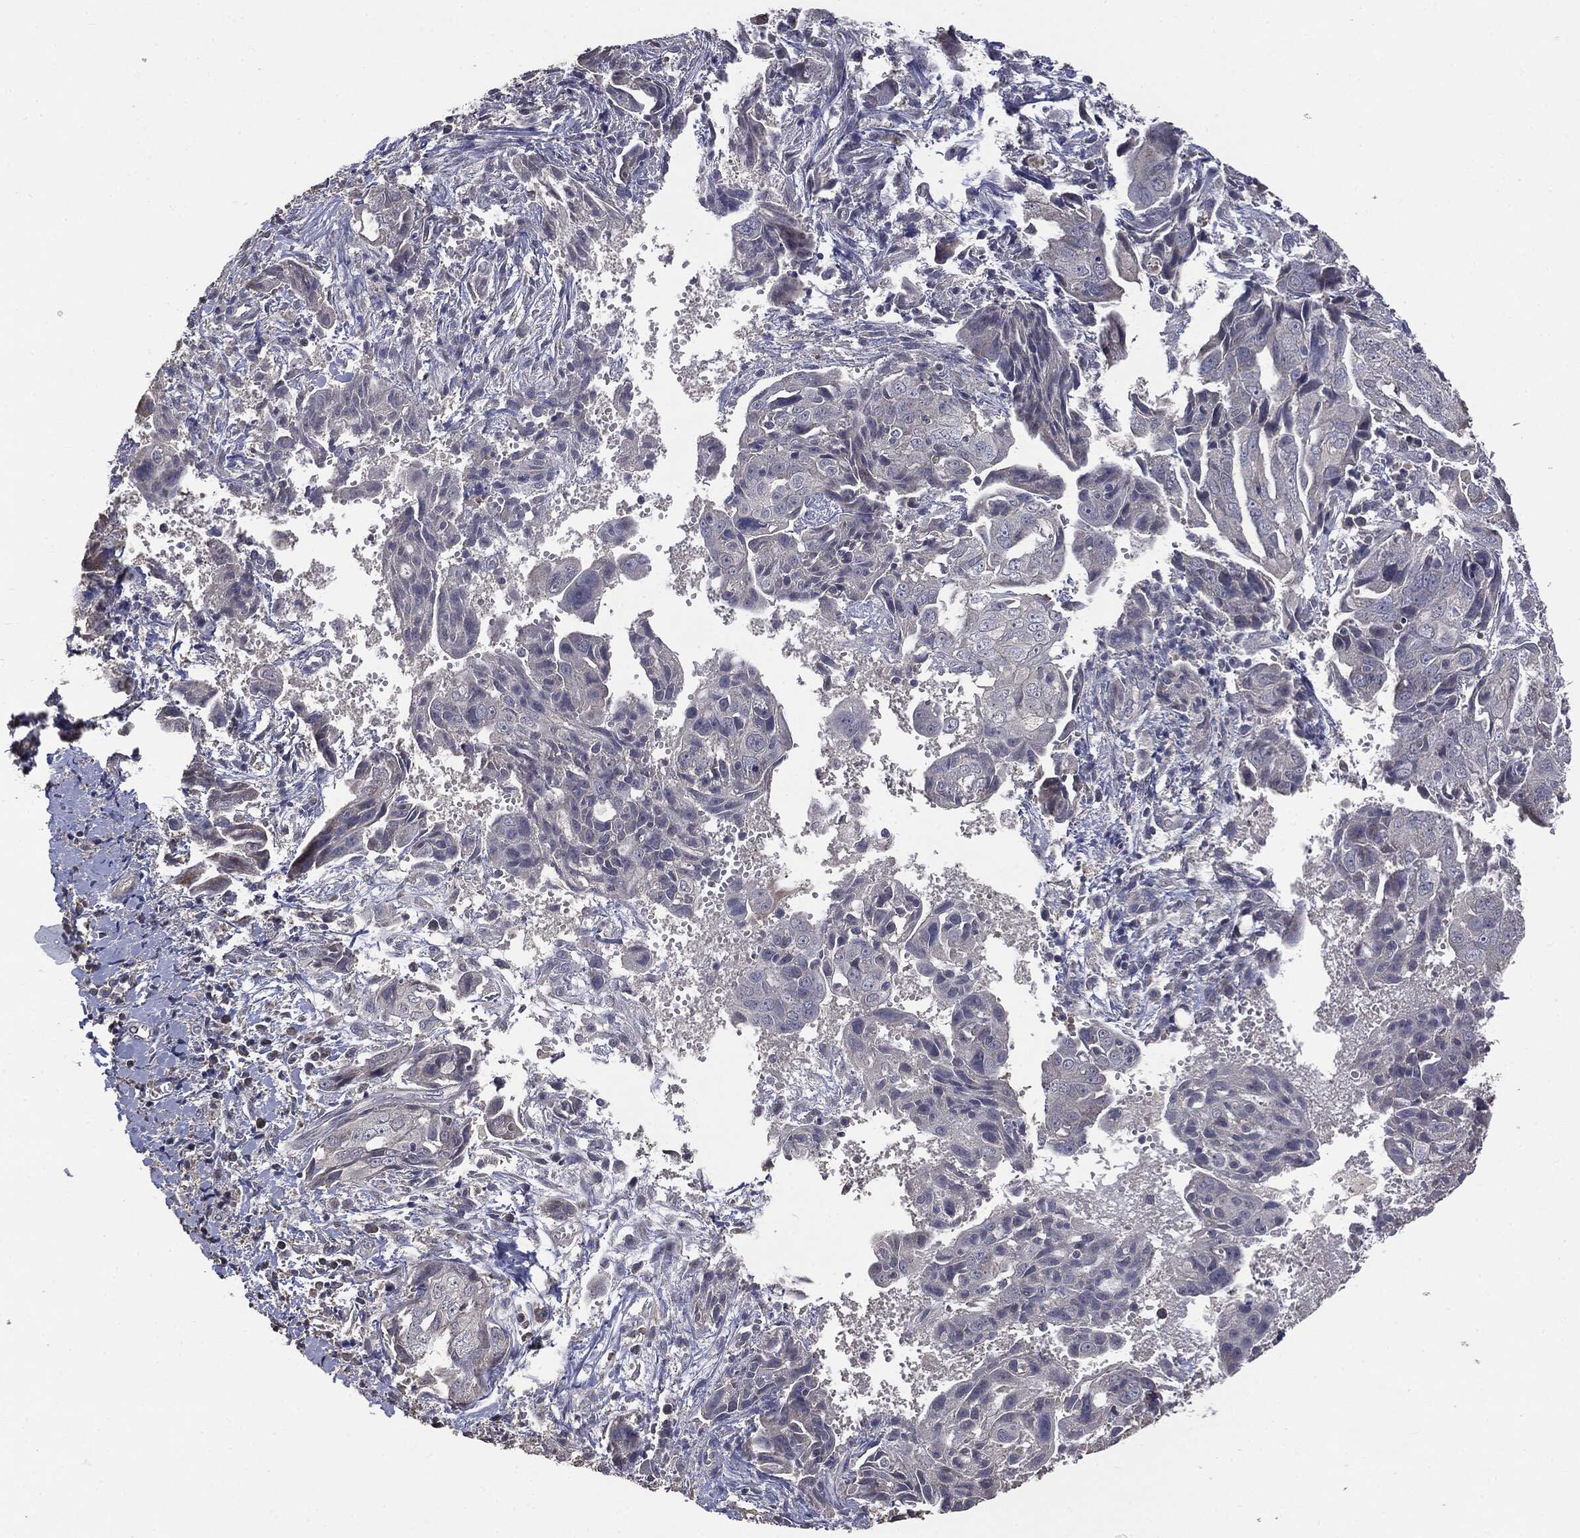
{"staining": {"intensity": "negative", "quantity": "none", "location": "none"}, "tissue": "ovarian cancer", "cell_type": "Tumor cells", "image_type": "cancer", "snomed": [{"axis": "morphology", "description": "Carcinoma, endometroid"}, {"axis": "topography", "description": "Ovary"}], "caption": "Tumor cells are negative for protein expression in human ovarian cancer.", "gene": "MTOR", "patient": {"sex": "female", "age": 70}}